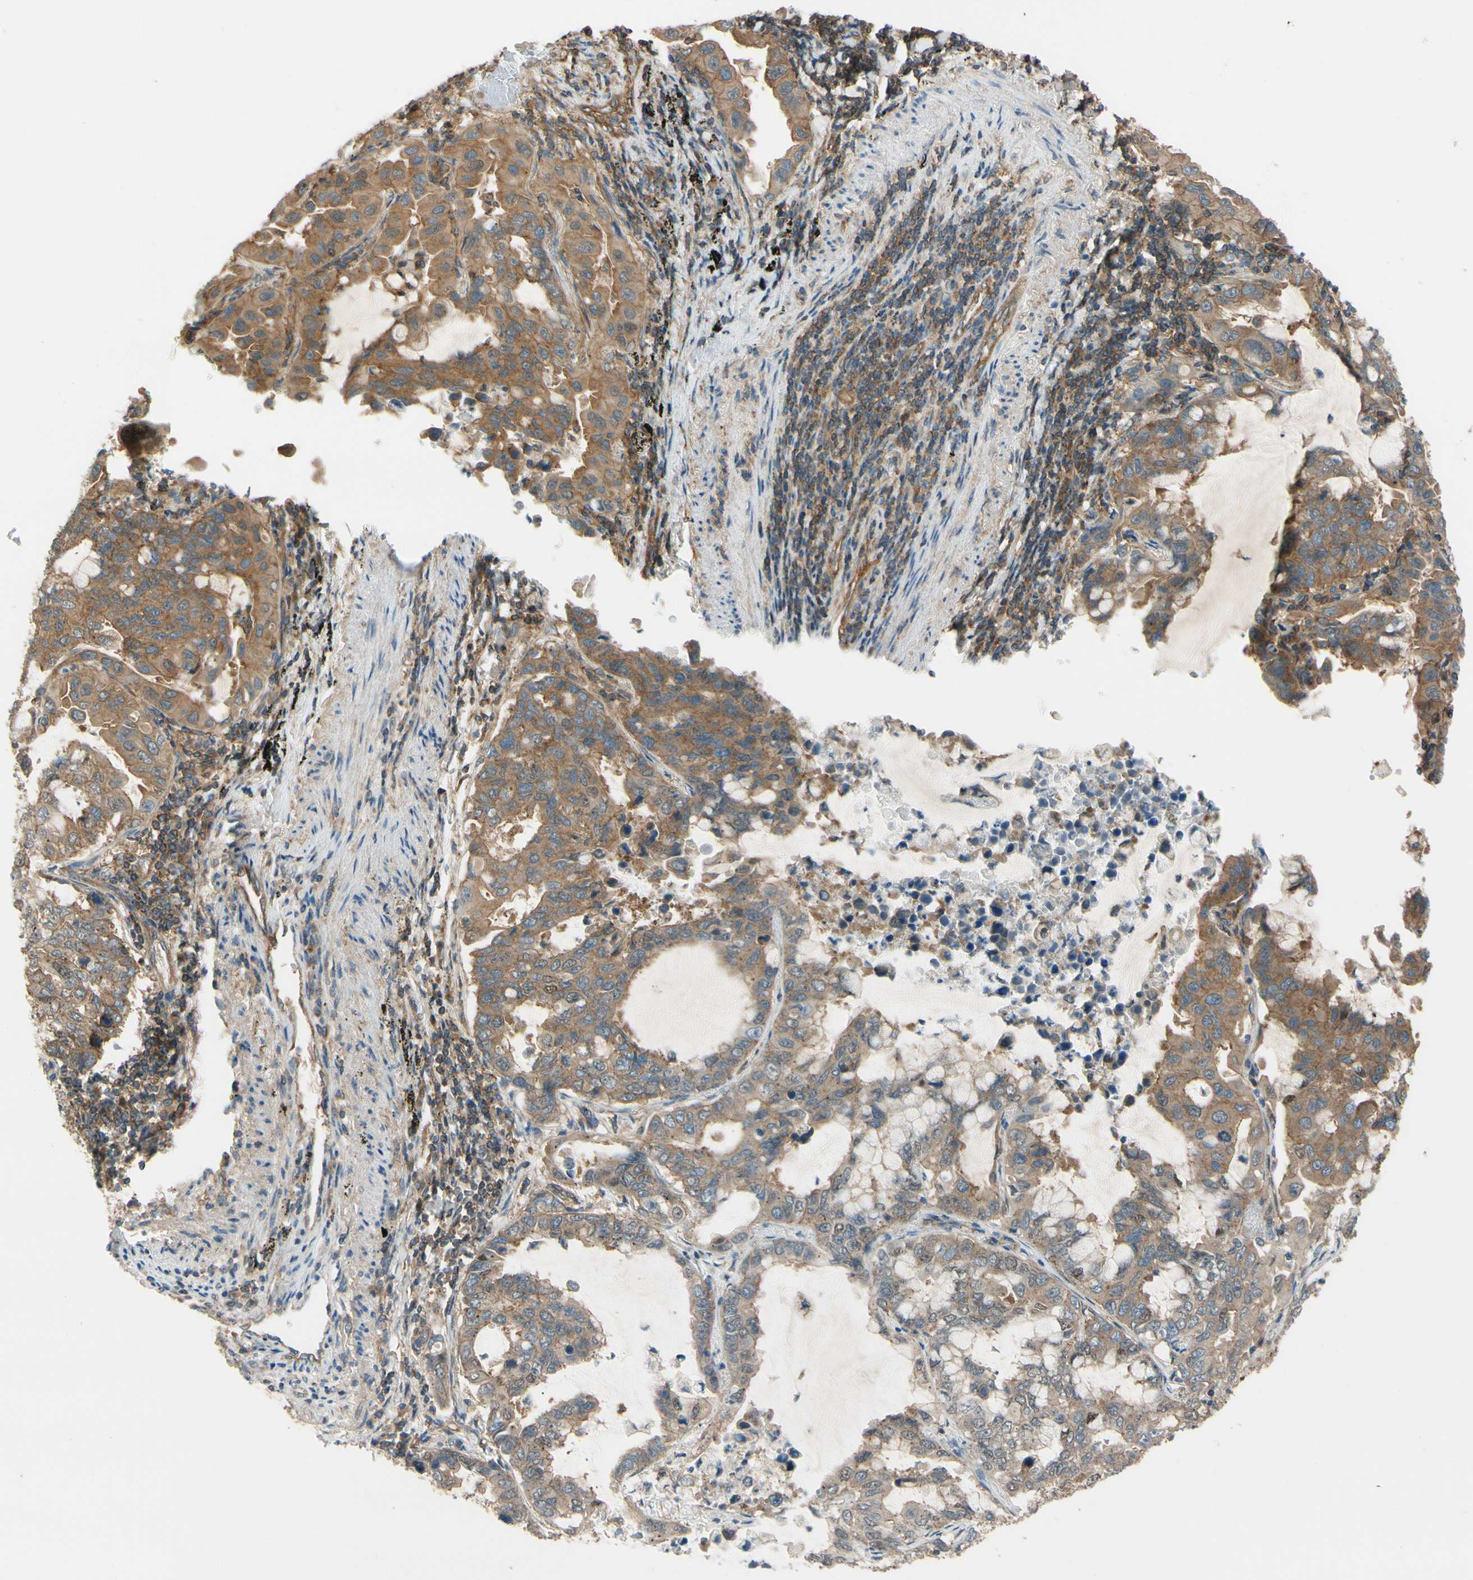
{"staining": {"intensity": "moderate", "quantity": "25%-75%", "location": "cytoplasmic/membranous"}, "tissue": "lung cancer", "cell_type": "Tumor cells", "image_type": "cancer", "snomed": [{"axis": "morphology", "description": "Adenocarcinoma, NOS"}, {"axis": "topography", "description": "Lung"}], "caption": "Protein staining exhibits moderate cytoplasmic/membranous positivity in about 25%-75% of tumor cells in lung cancer (adenocarcinoma).", "gene": "EPS15", "patient": {"sex": "male", "age": 64}}